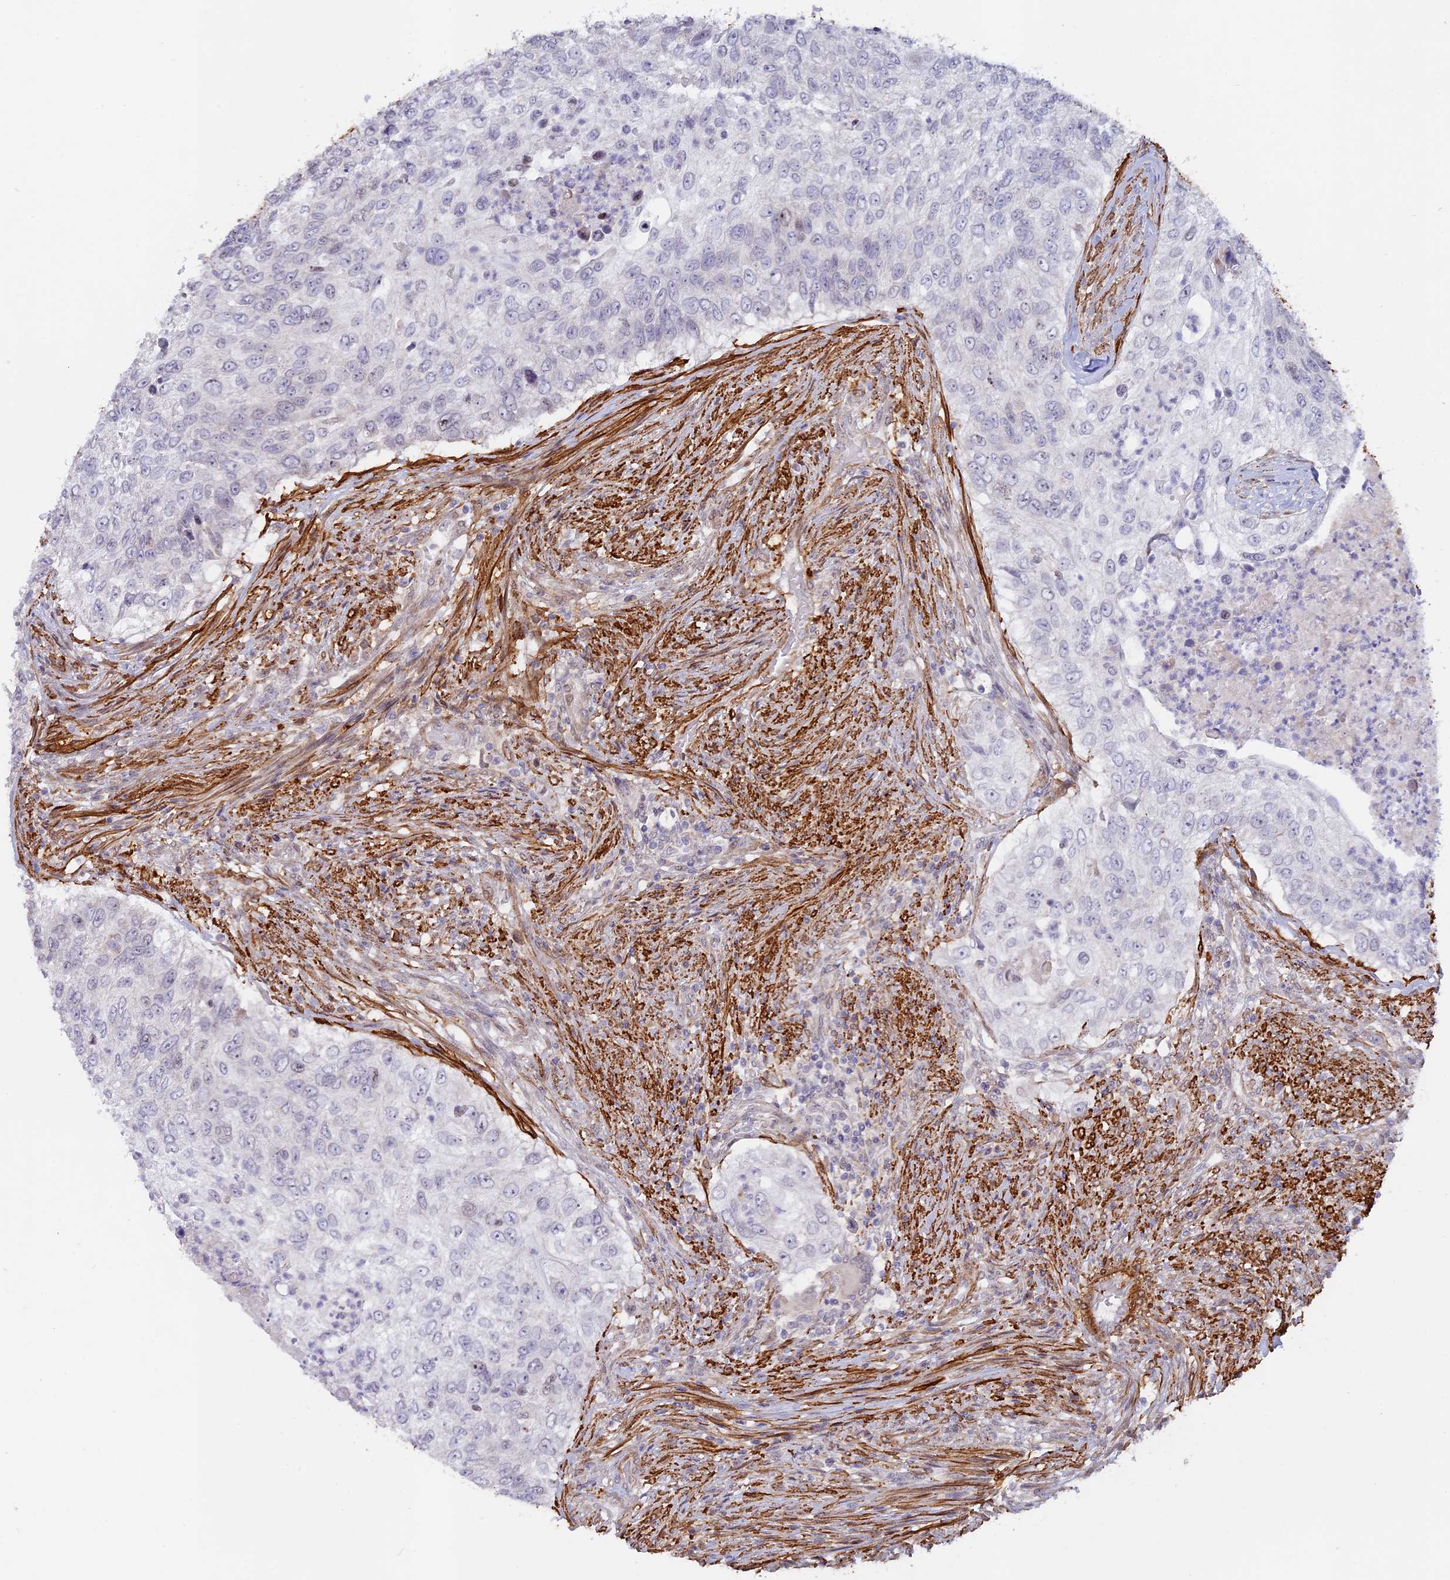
{"staining": {"intensity": "negative", "quantity": "none", "location": "none"}, "tissue": "urothelial cancer", "cell_type": "Tumor cells", "image_type": "cancer", "snomed": [{"axis": "morphology", "description": "Urothelial carcinoma, High grade"}, {"axis": "topography", "description": "Urinary bladder"}], "caption": "Tumor cells are negative for protein expression in human urothelial cancer. (IHC, brightfield microscopy, high magnification).", "gene": "CCDC154", "patient": {"sex": "female", "age": 60}}